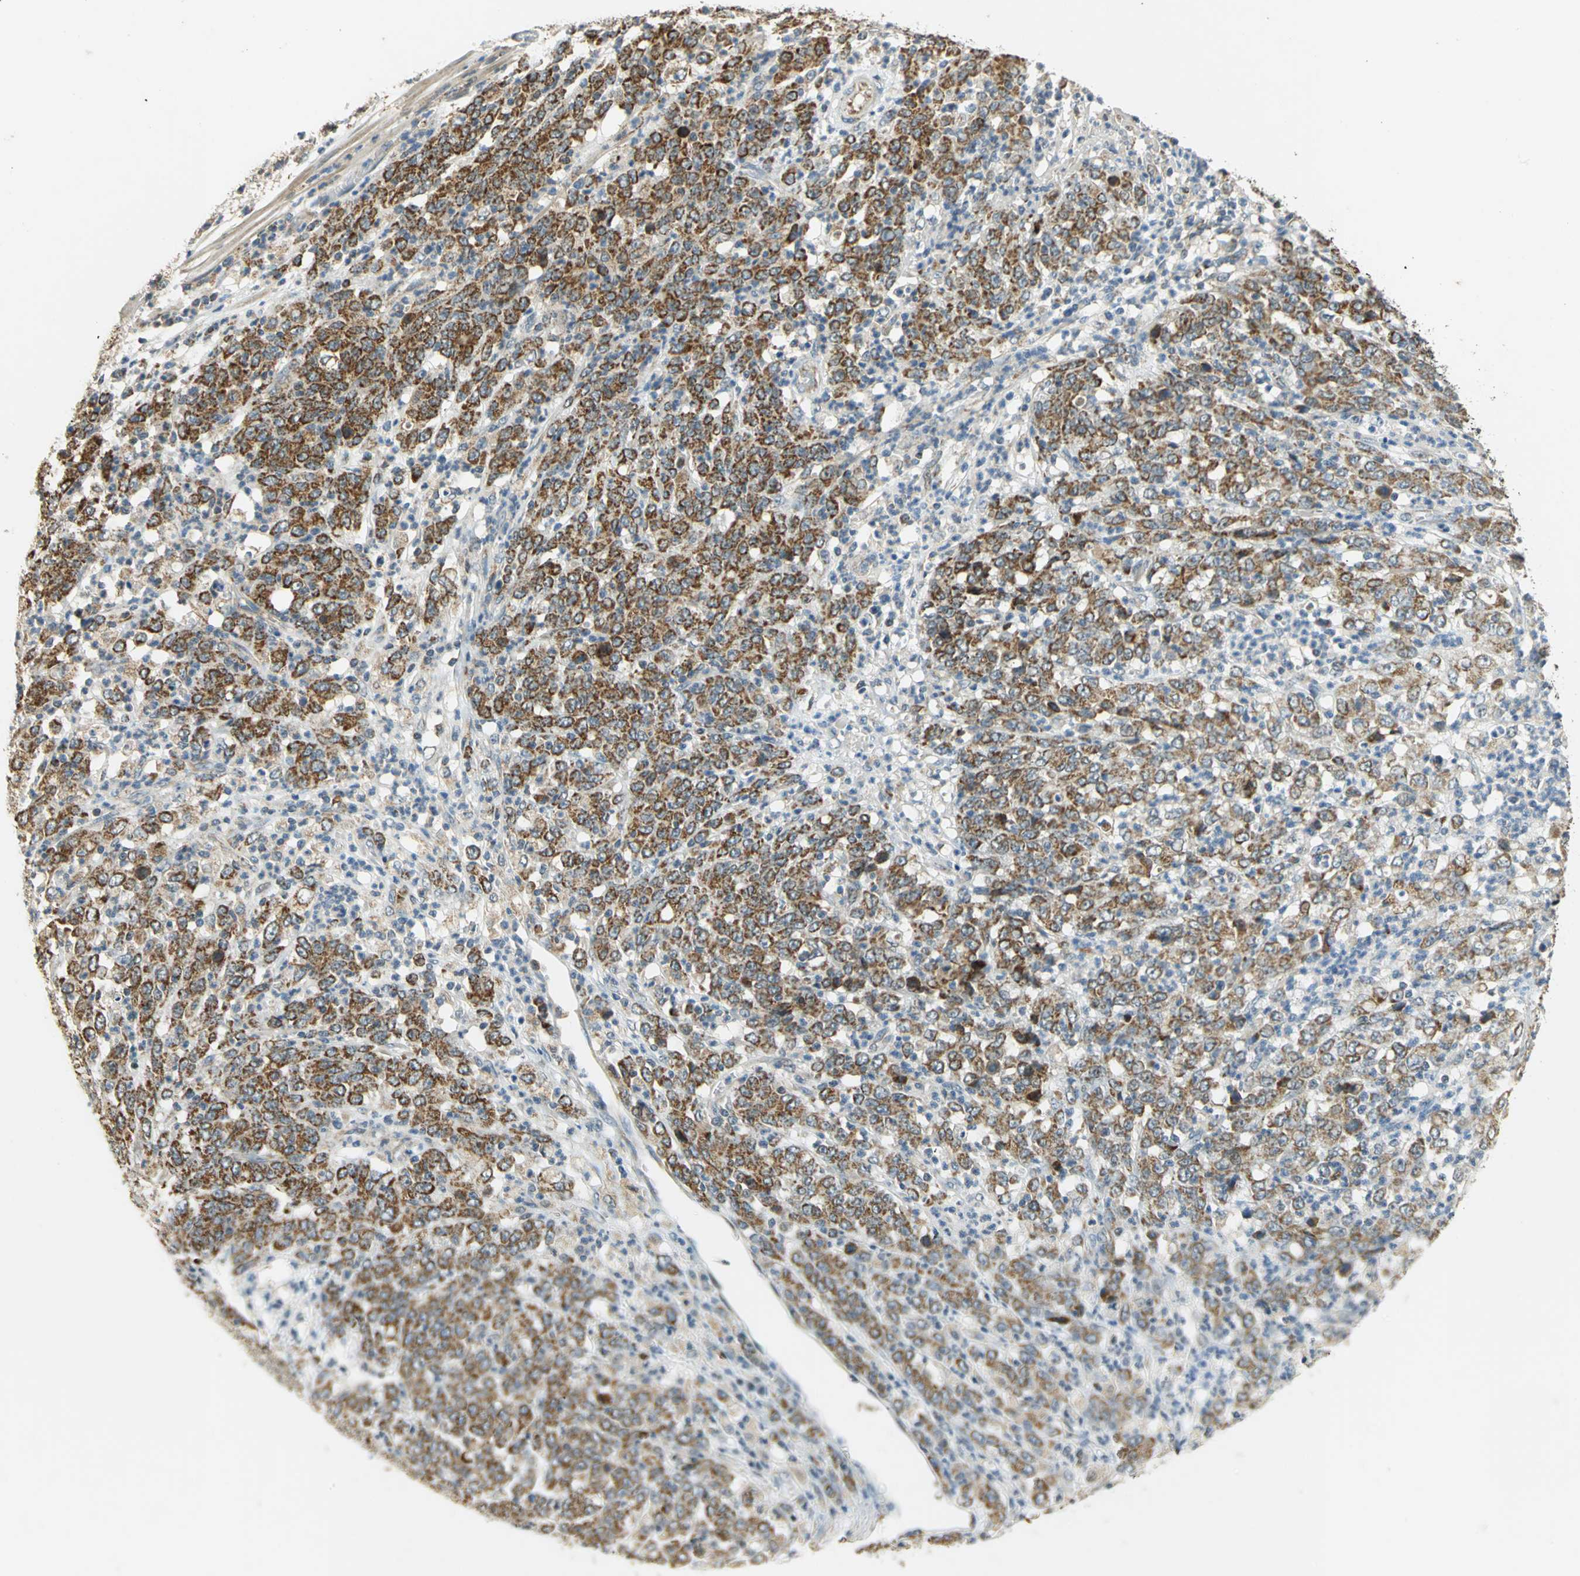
{"staining": {"intensity": "moderate", "quantity": ">75%", "location": "cytoplasmic/membranous"}, "tissue": "stomach cancer", "cell_type": "Tumor cells", "image_type": "cancer", "snomed": [{"axis": "morphology", "description": "Adenocarcinoma, NOS"}, {"axis": "topography", "description": "Stomach, lower"}], "caption": "Adenocarcinoma (stomach) stained with a protein marker displays moderate staining in tumor cells.", "gene": "HDHD5", "patient": {"sex": "female", "age": 71}}